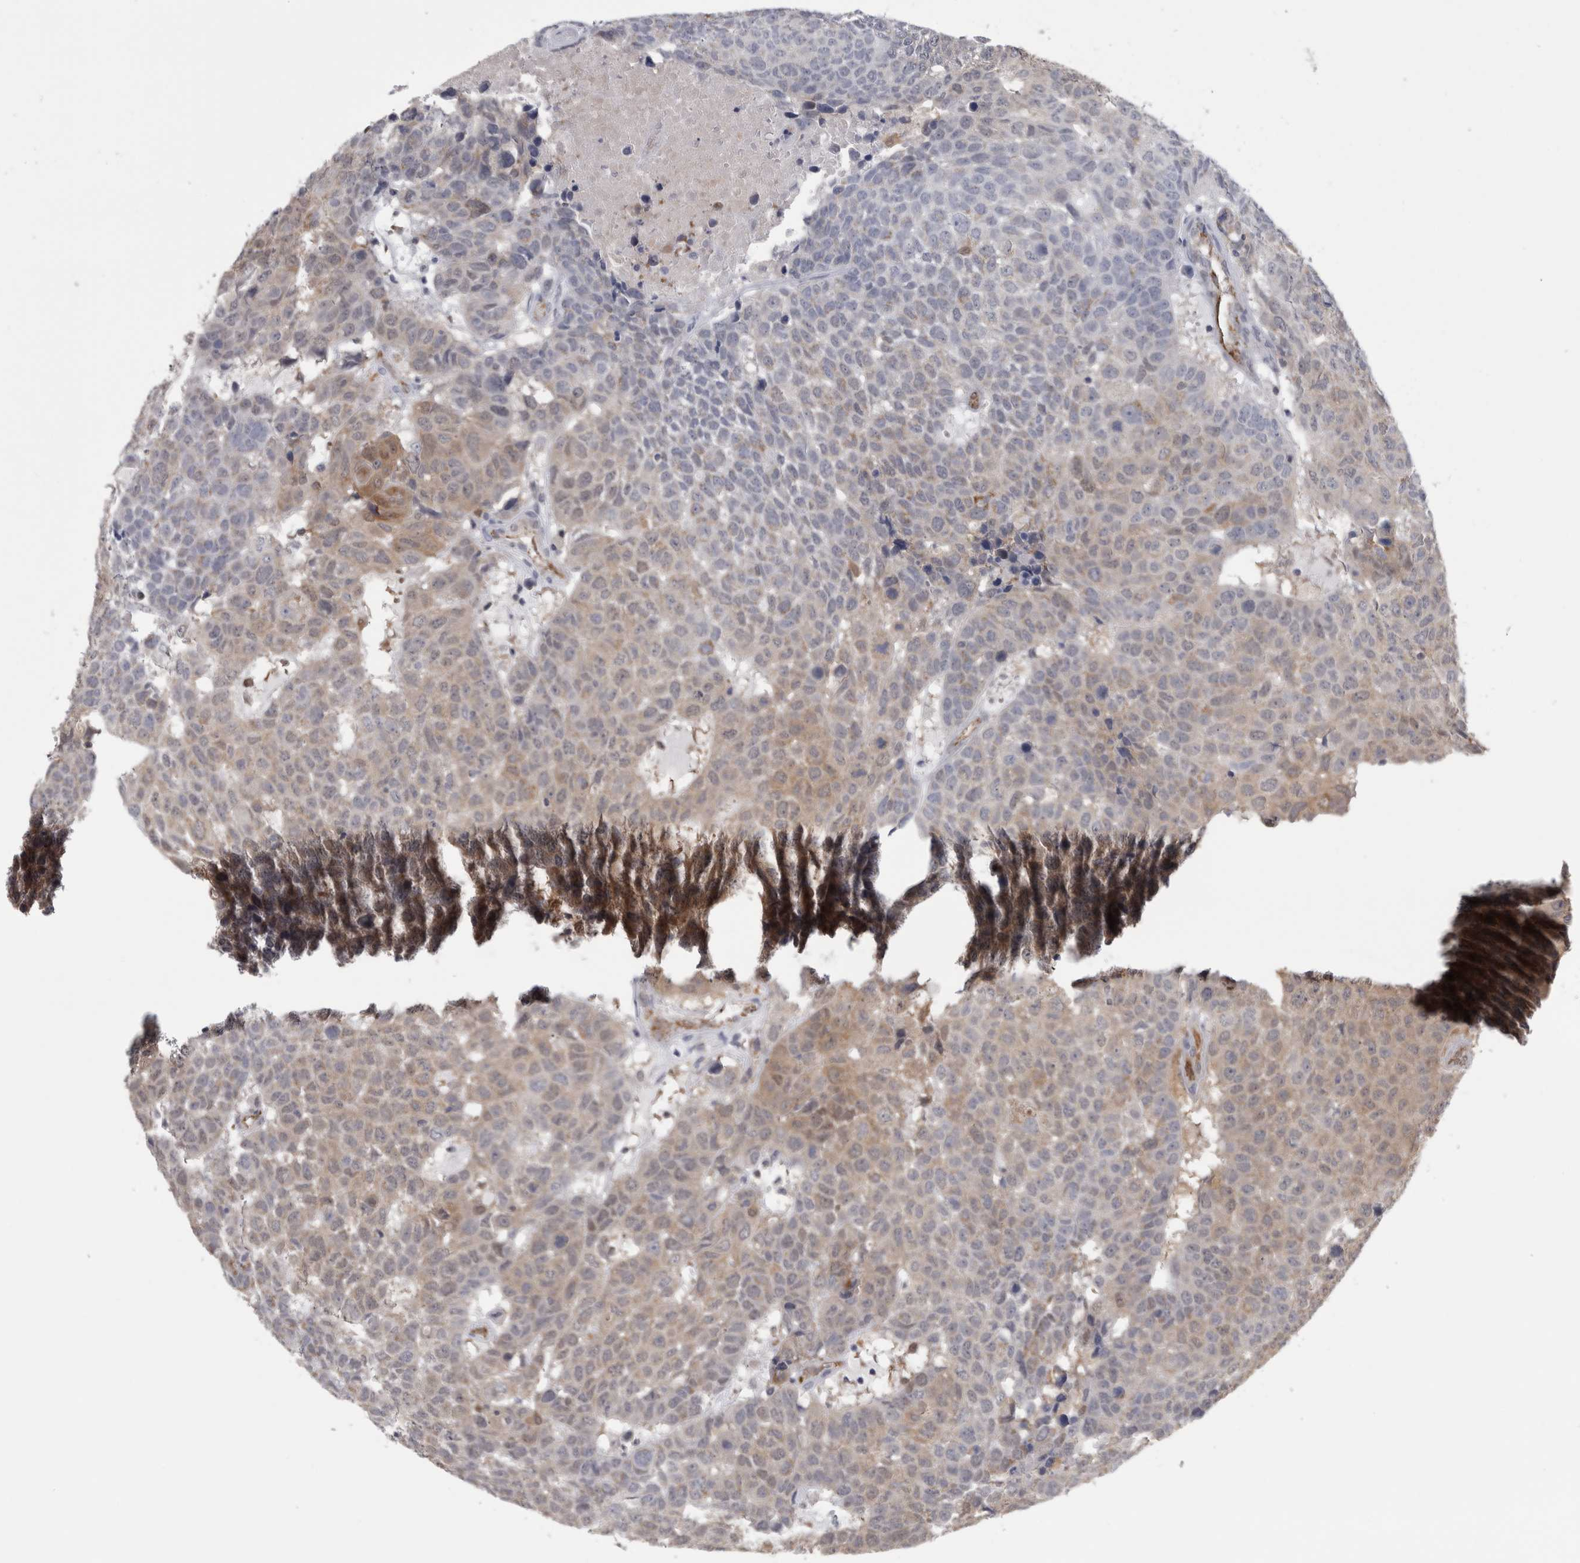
{"staining": {"intensity": "weak", "quantity": "25%-75%", "location": "cytoplasmic/membranous"}, "tissue": "head and neck cancer", "cell_type": "Tumor cells", "image_type": "cancer", "snomed": [{"axis": "morphology", "description": "Squamous cell carcinoma, NOS"}, {"axis": "topography", "description": "Head-Neck"}], "caption": "The micrograph reveals immunohistochemical staining of head and neck cancer (squamous cell carcinoma). There is weak cytoplasmic/membranous expression is seen in approximately 25%-75% of tumor cells.", "gene": "ACOT7", "patient": {"sex": "male", "age": 66}}